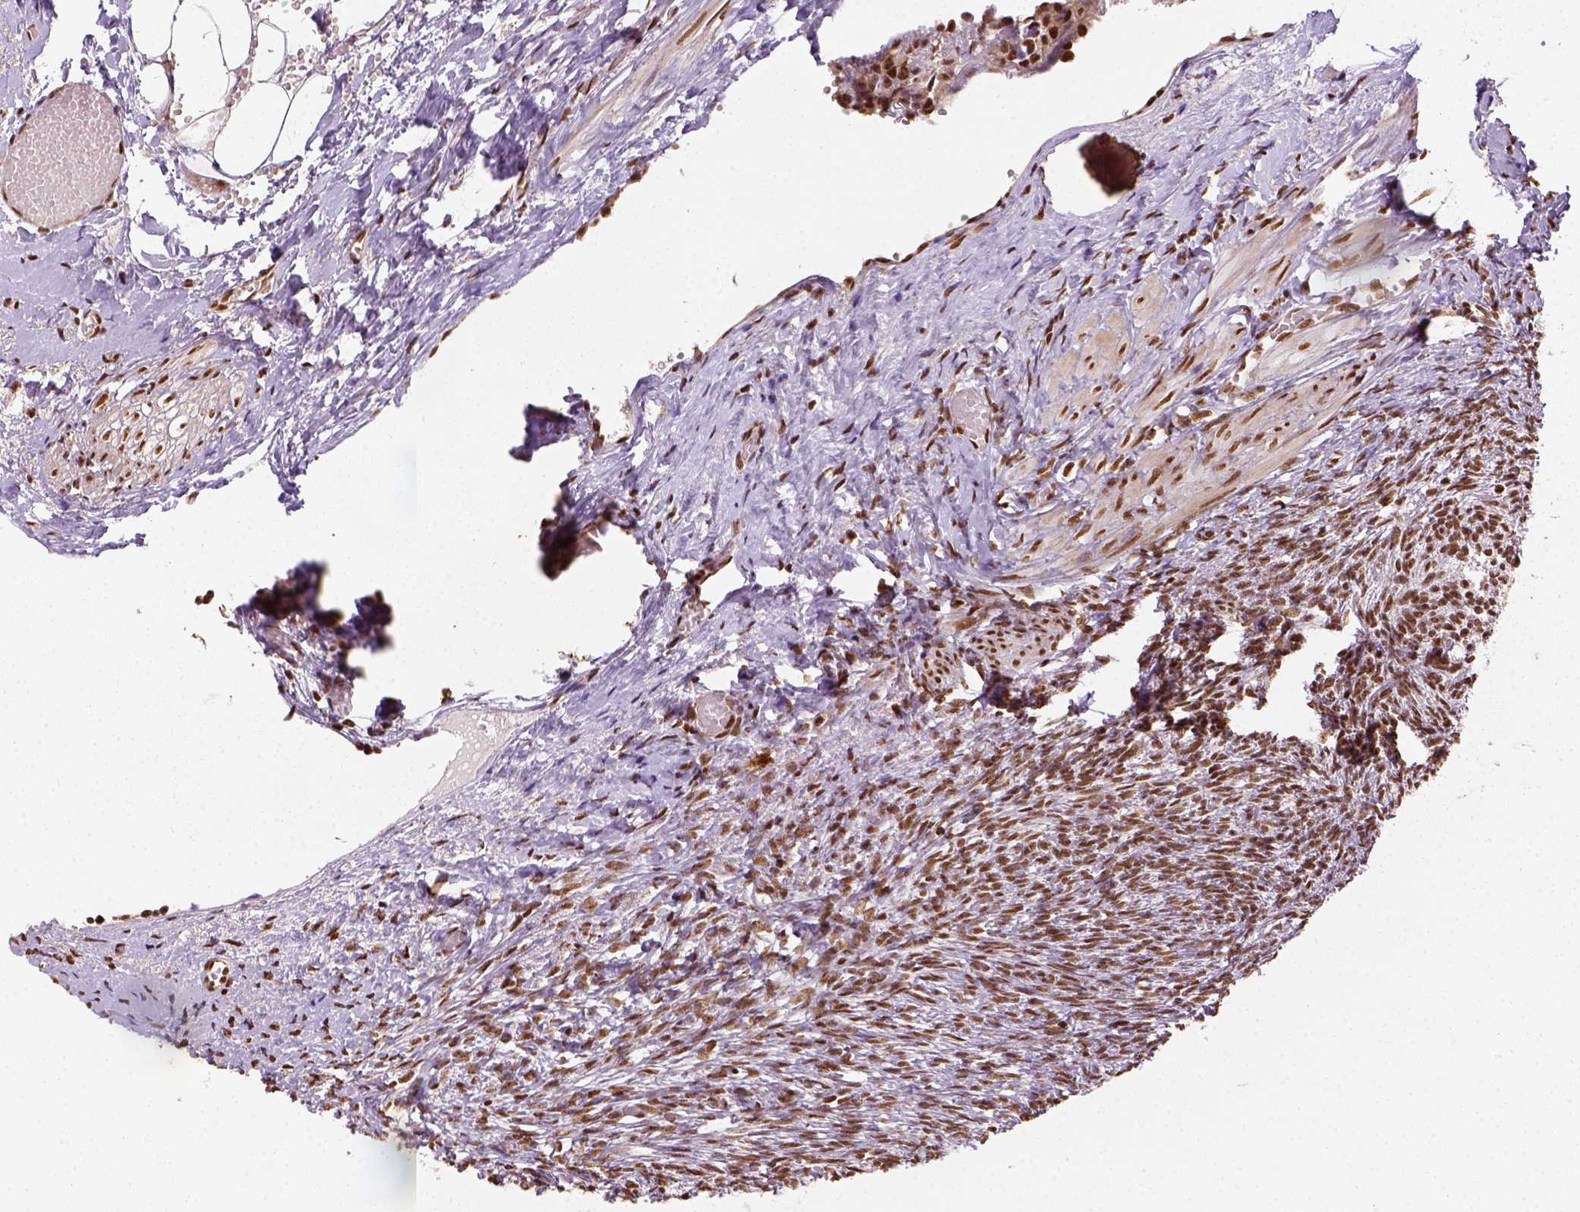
{"staining": {"intensity": "strong", "quantity": ">75%", "location": "nuclear"}, "tissue": "ovary", "cell_type": "Follicle cells", "image_type": "normal", "snomed": [{"axis": "morphology", "description": "Normal tissue, NOS"}, {"axis": "topography", "description": "Ovary"}], "caption": "Follicle cells display high levels of strong nuclear positivity in approximately >75% of cells in unremarkable human ovary.", "gene": "CCAR1", "patient": {"sex": "female", "age": 46}}